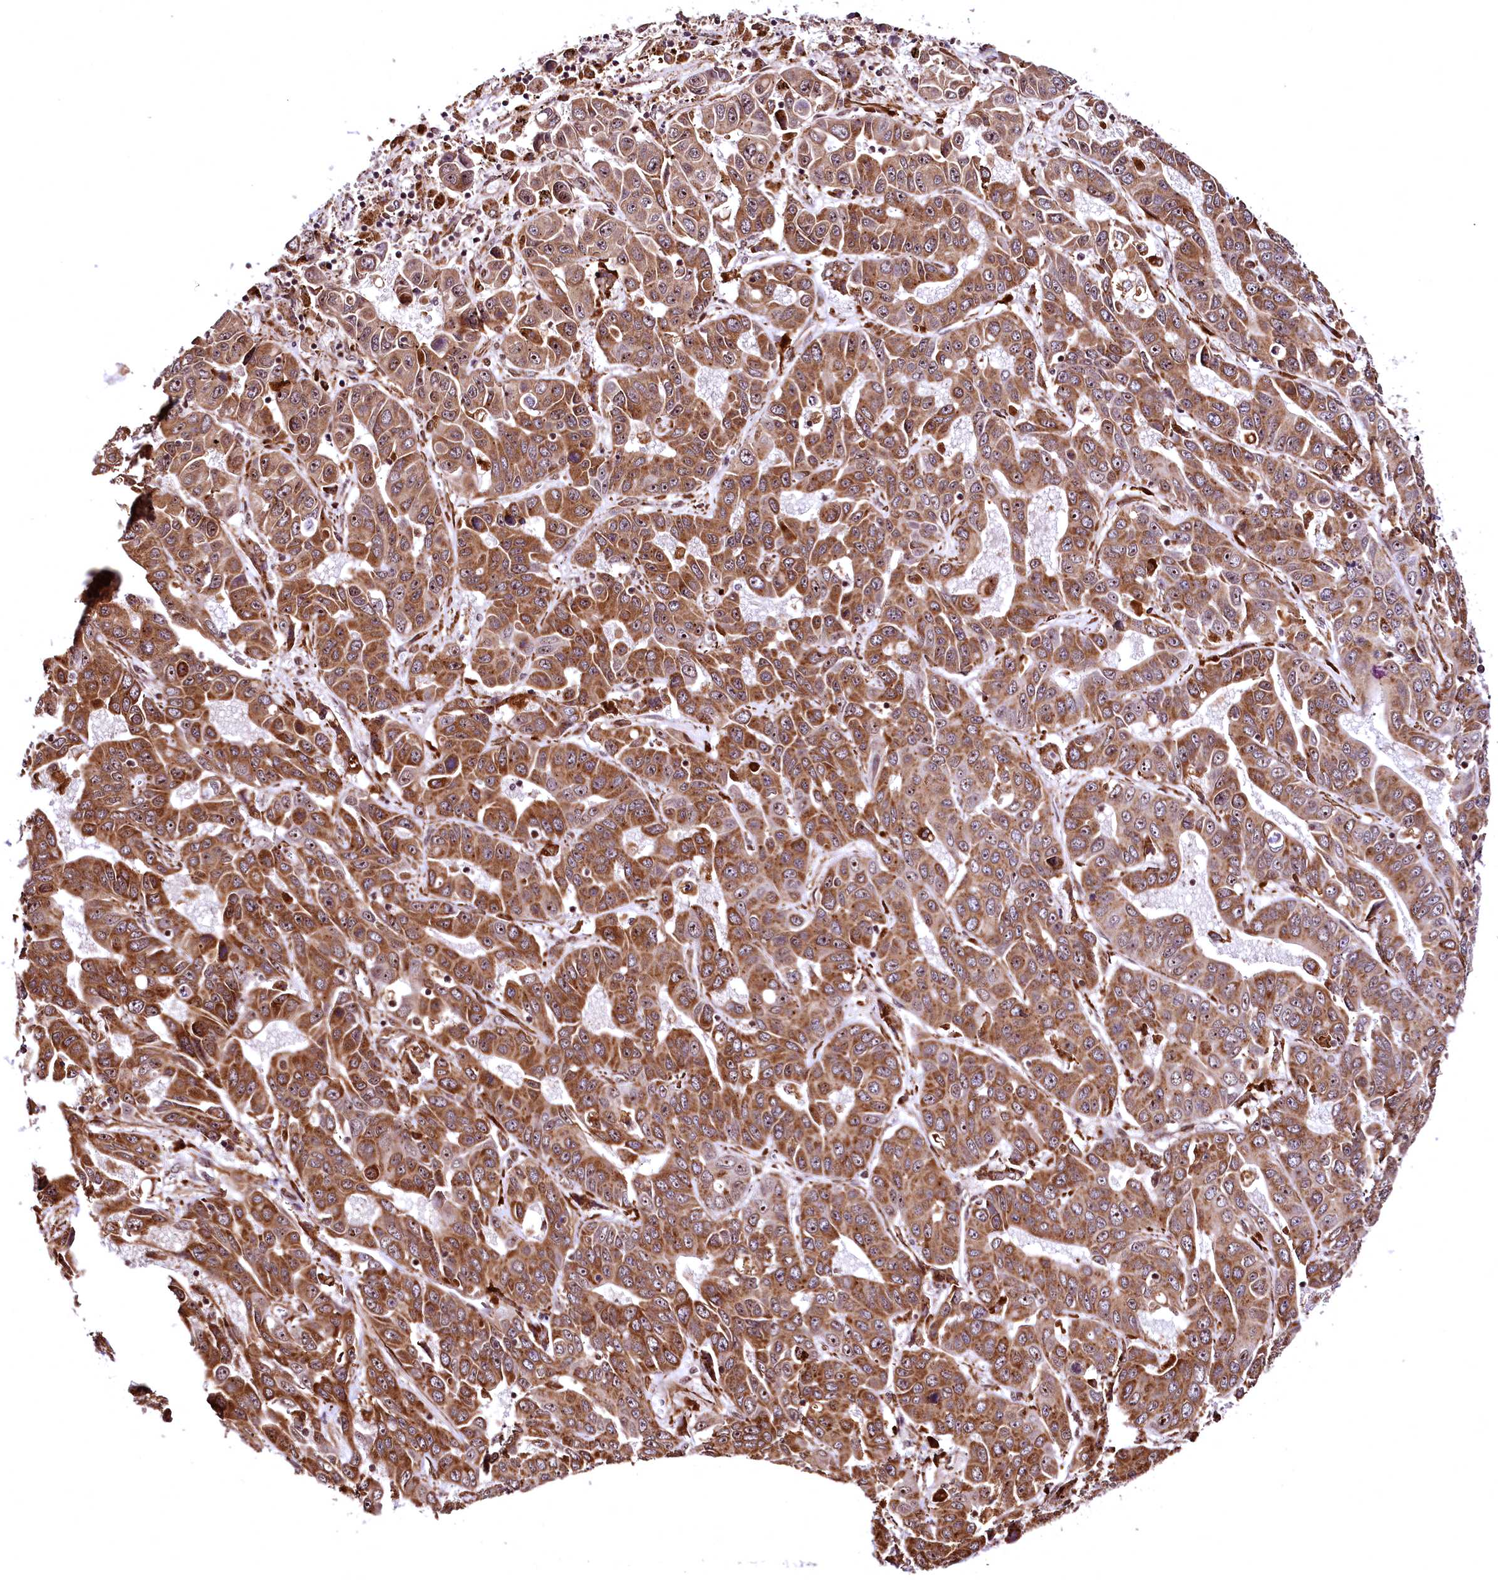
{"staining": {"intensity": "moderate", "quantity": ">75%", "location": "cytoplasmic/membranous,nuclear"}, "tissue": "liver cancer", "cell_type": "Tumor cells", "image_type": "cancer", "snomed": [{"axis": "morphology", "description": "Cholangiocarcinoma"}, {"axis": "topography", "description": "Liver"}], "caption": "Tumor cells display medium levels of moderate cytoplasmic/membranous and nuclear expression in about >75% of cells in human cholangiocarcinoma (liver).", "gene": "PDS5B", "patient": {"sex": "female", "age": 52}}